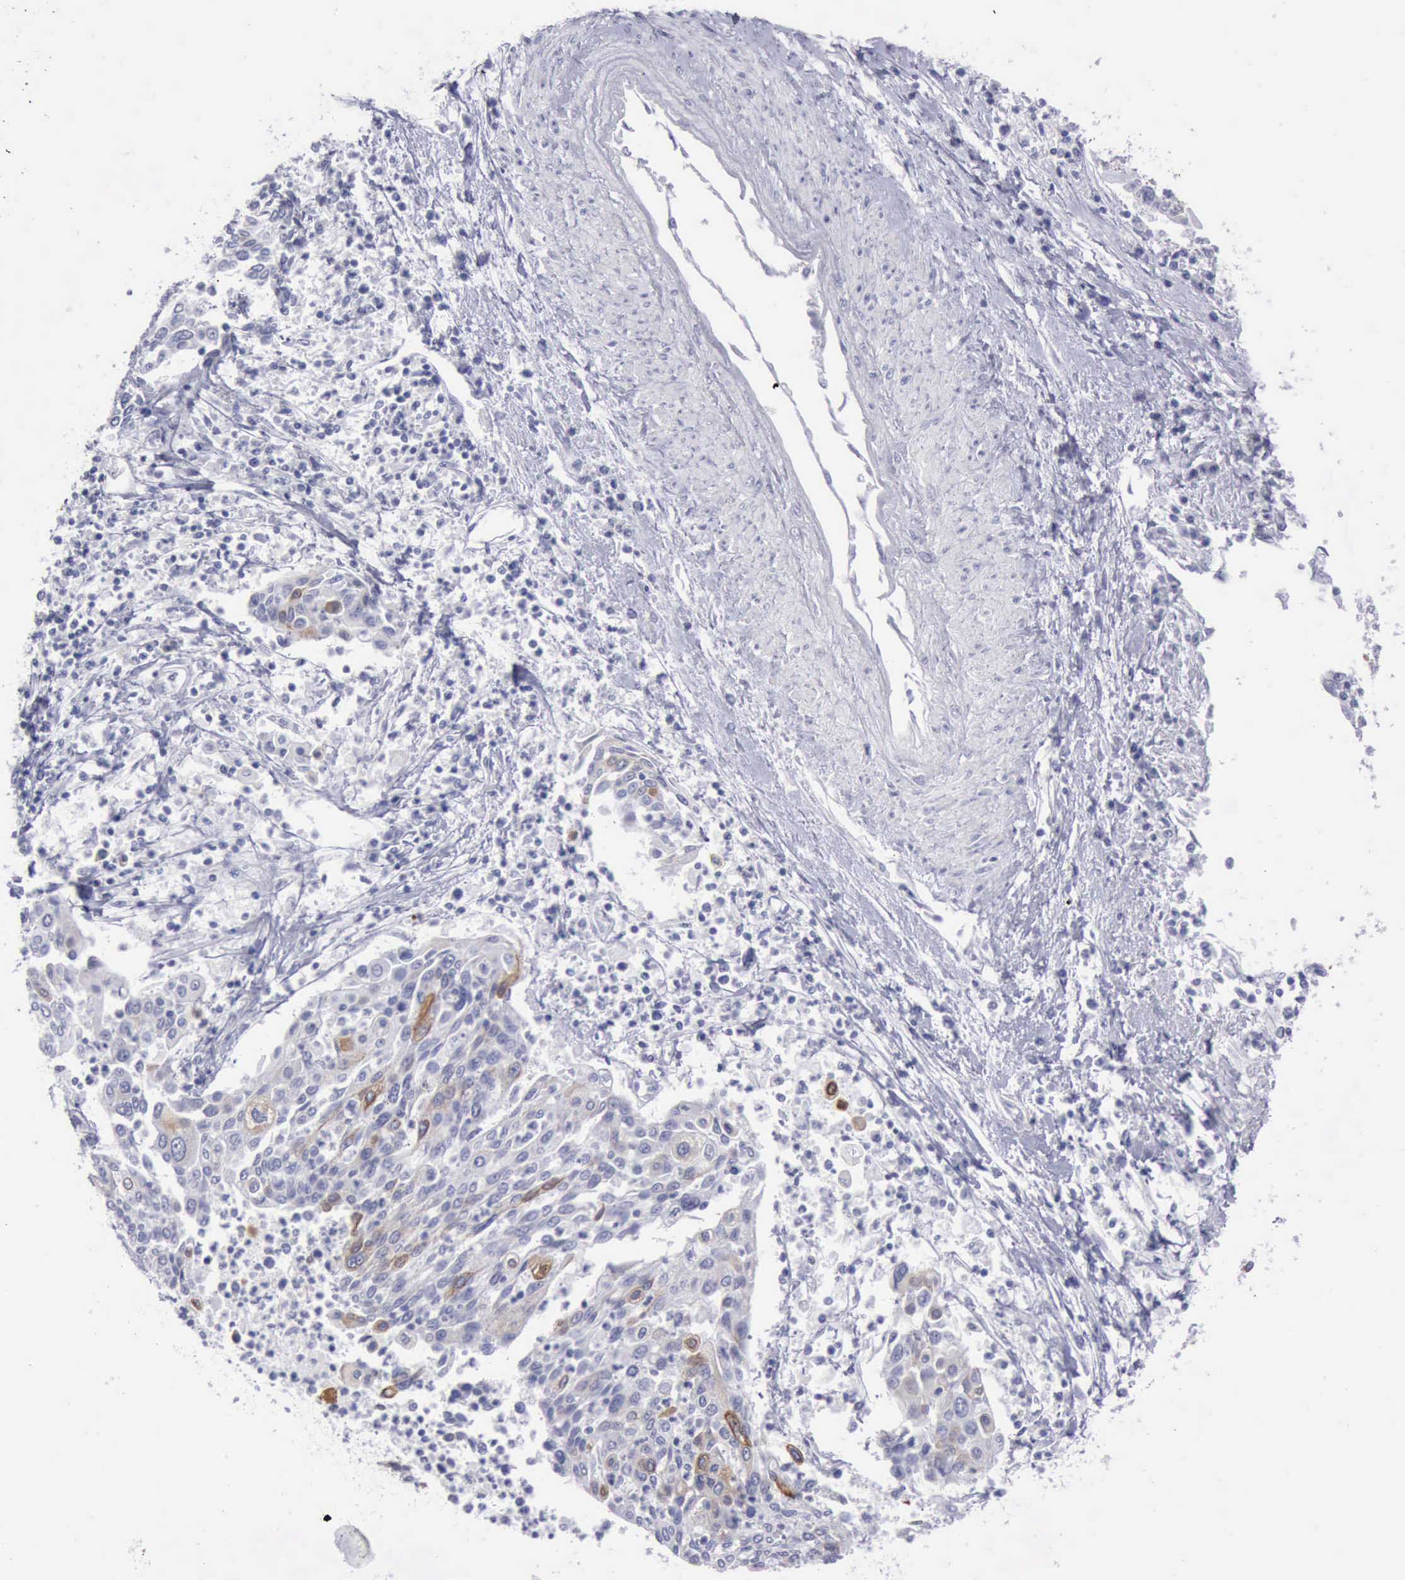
{"staining": {"intensity": "weak", "quantity": "<25%", "location": "cytoplasmic/membranous"}, "tissue": "cervical cancer", "cell_type": "Tumor cells", "image_type": "cancer", "snomed": [{"axis": "morphology", "description": "Squamous cell carcinoma, NOS"}, {"axis": "topography", "description": "Cervix"}], "caption": "Human cervical squamous cell carcinoma stained for a protein using immunohistochemistry demonstrates no expression in tumor cells.", "gene": "KRT13", "patient": {"sex": "female", "age": 40}}